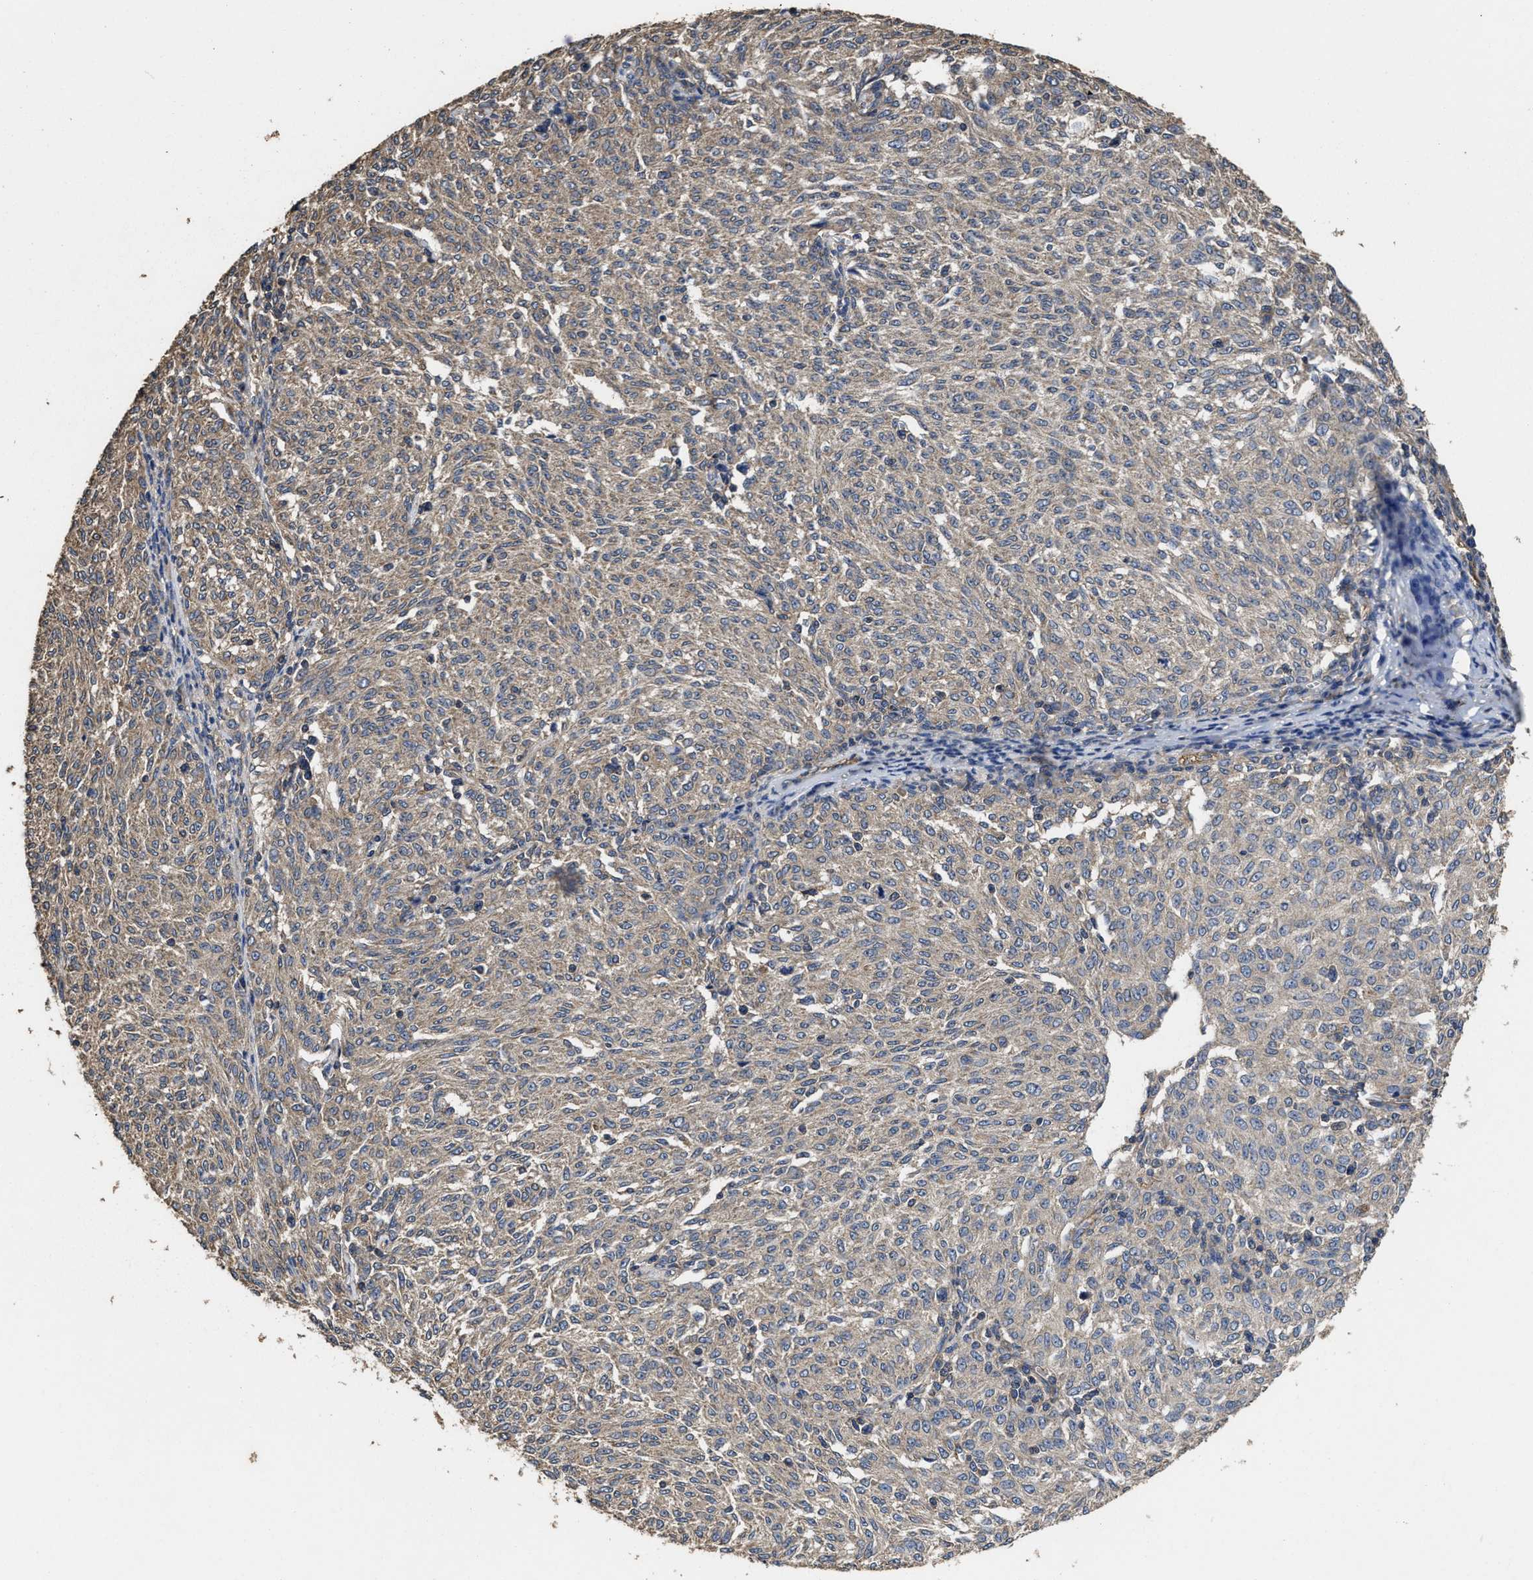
{"staining": {"intensity": "weak", "quantity": "25%-75%", "location": "cytoplasmic/membranous"}, "tissue": "melanoma", "cell_type": "Tumor cells", "image_type": "cancer", "snomed": [{"axis": "morphology", "description": "Malignant melanoma, NOS"}, {"axis": "topography", "description": "Skin"}], "caption": "Tumor cells display low levels of weak cytoplasmic/membranous staining in about 25%-75% of cells in malignant melanoma.", "gene": "SFXN4", "patient": {"sex": "female", "age": 72}}